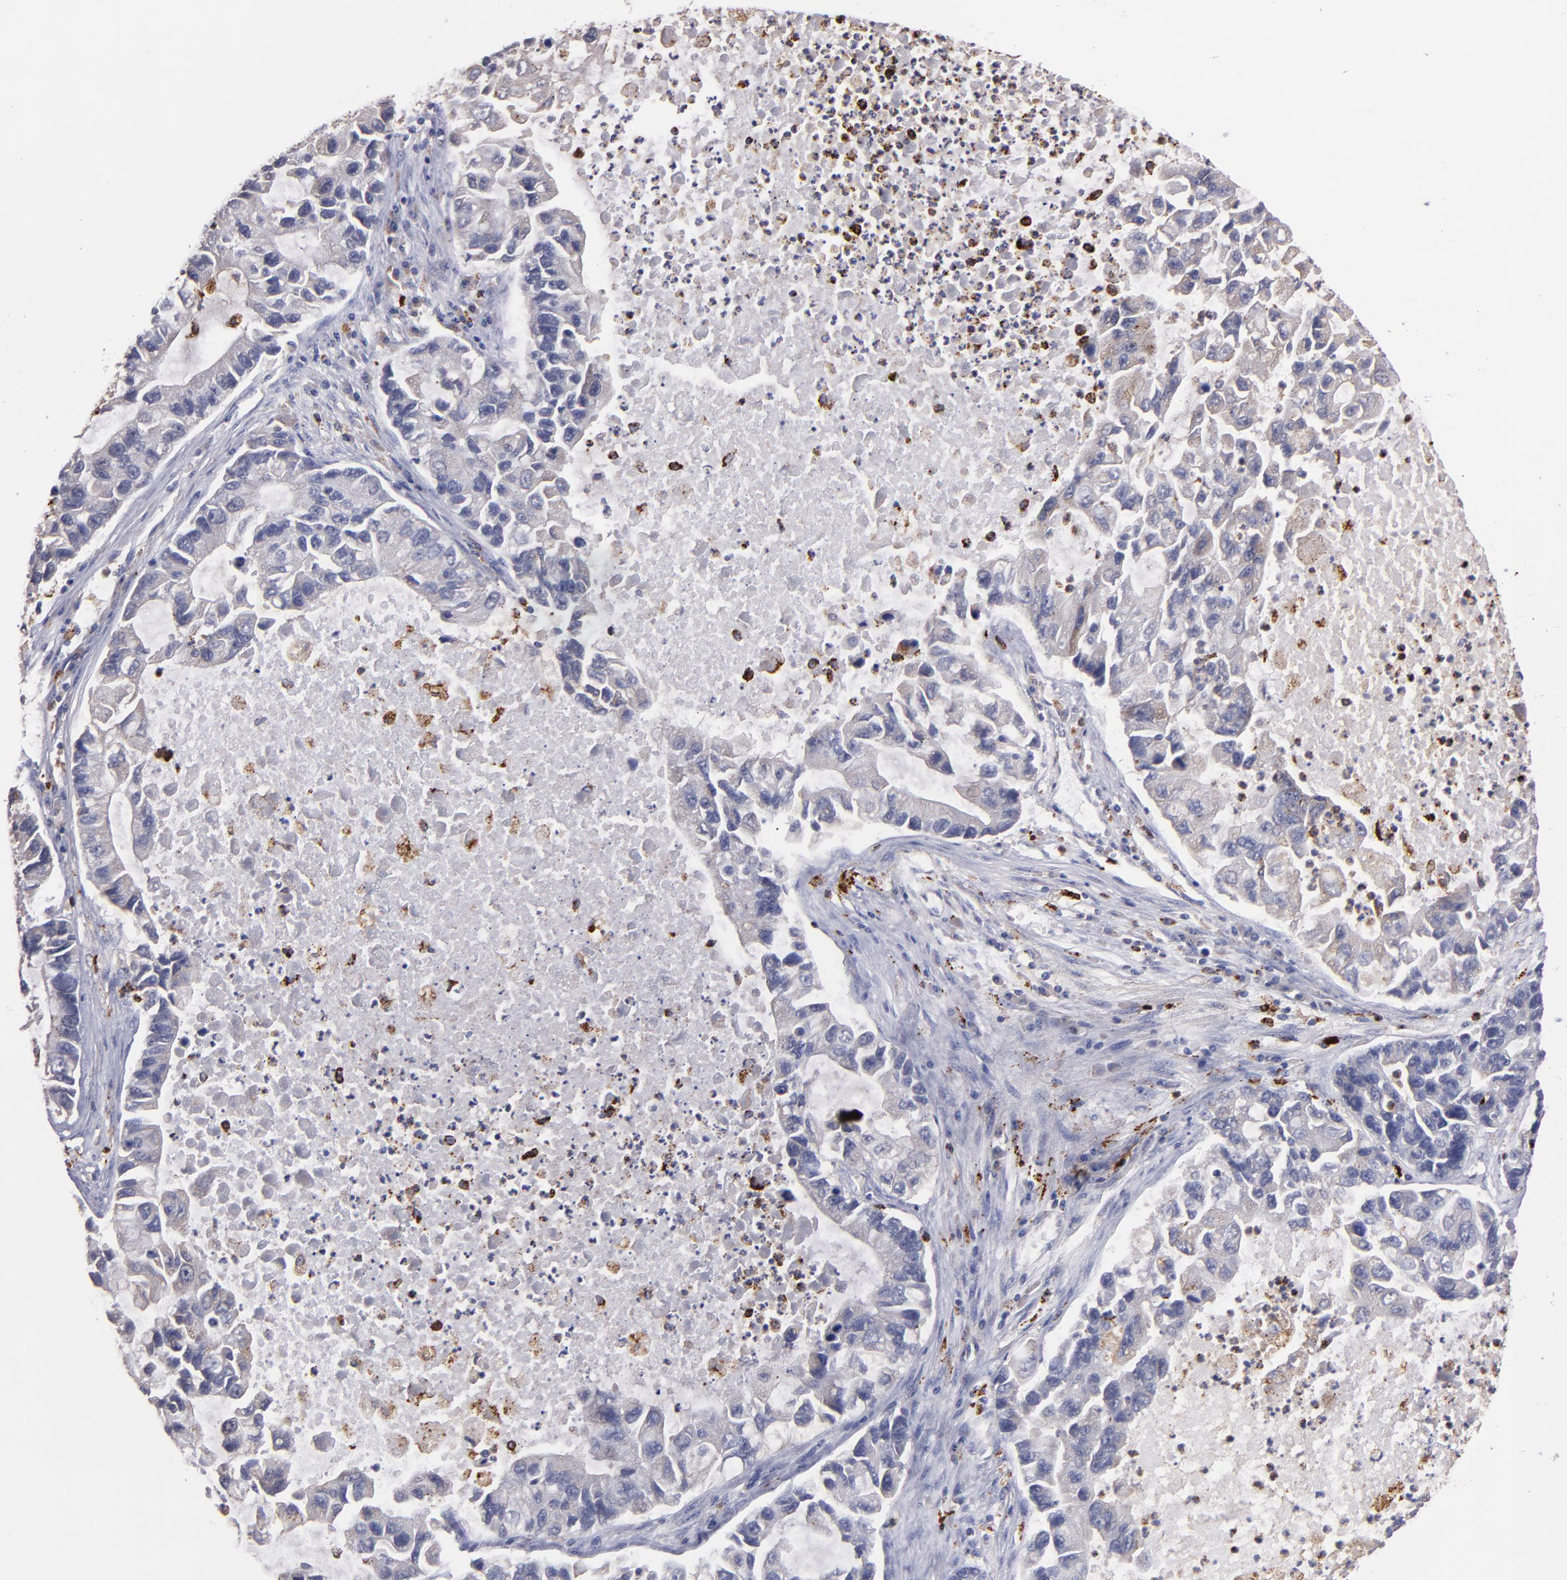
{"staining": {"intensity": "weak", "quantity": "<25%", "location": "cytoplasmic/membranous"}, "tissue": "lung cancer", "cell_type": "Tumor cells", "image_type": "cancer", "snomed": [{"axis": "morphology", "description": "Adenocarcinoma, NOS"}, {"axis": "topography", "description": "Lung"}], "caption": "A high-resolution photomicrograph shows IHC staining of adenocarcinoma (lung), which exhibits no significant staining in tumor cells.", "gene": "CTSS", "patient": {"sex": "female", "age": 51}}